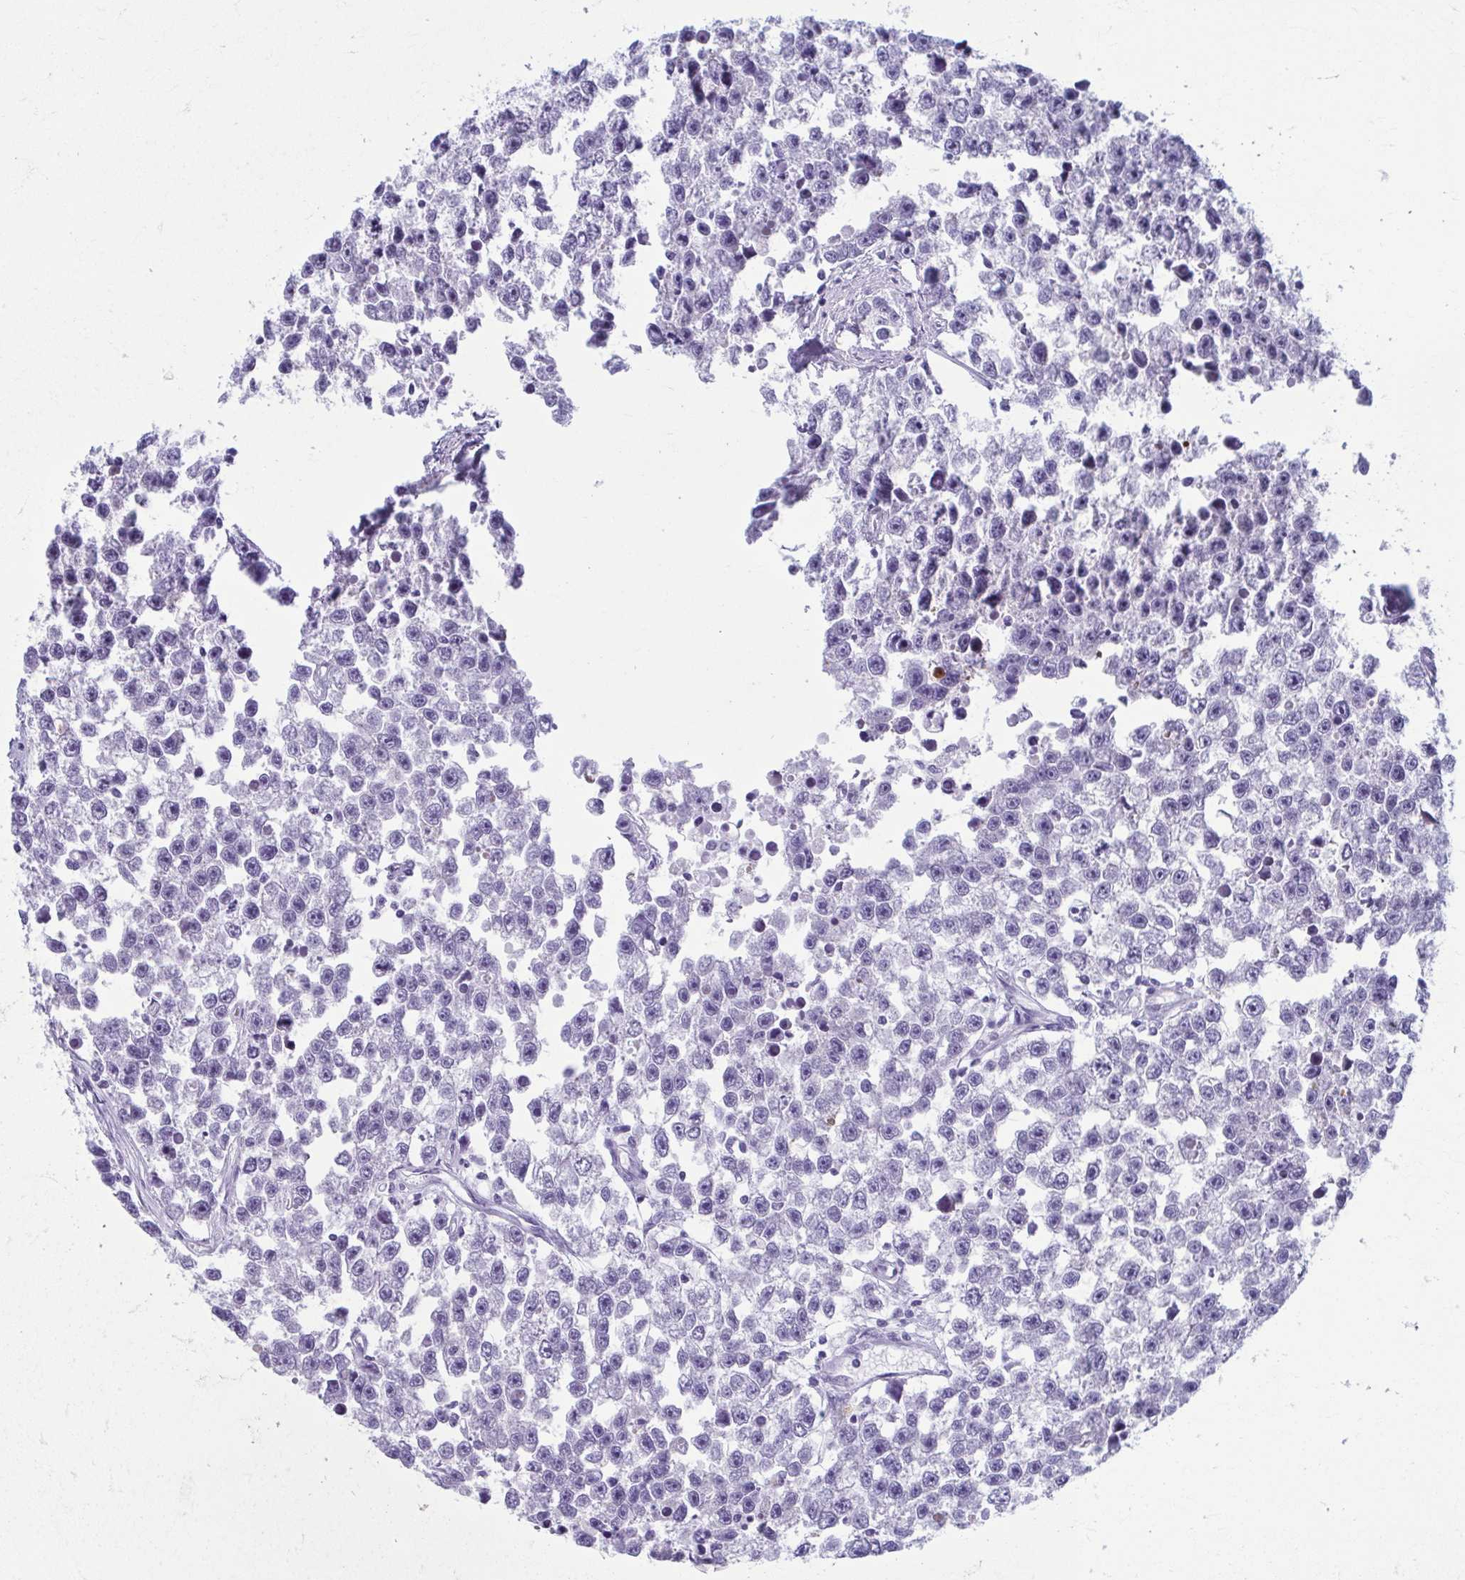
{"staining": {"intensity": "negative", "quantity": "none", "location": "none"}, "tissue": "testis cancer", "cell_type": "Tumor cells", "image_type": "cancer", "snomed": [{"axis": "morphology", "description": "Seminoma, NOS"}, {"axis": "topography", "description": "Testis"}], "caption": "The immunohistochemistry (IHC) micrograph has no significant expression in tumor cells of testis seminoma tissue.", "gene": "TCEAL3", "patient": {"sex": "male", "age": 26}}